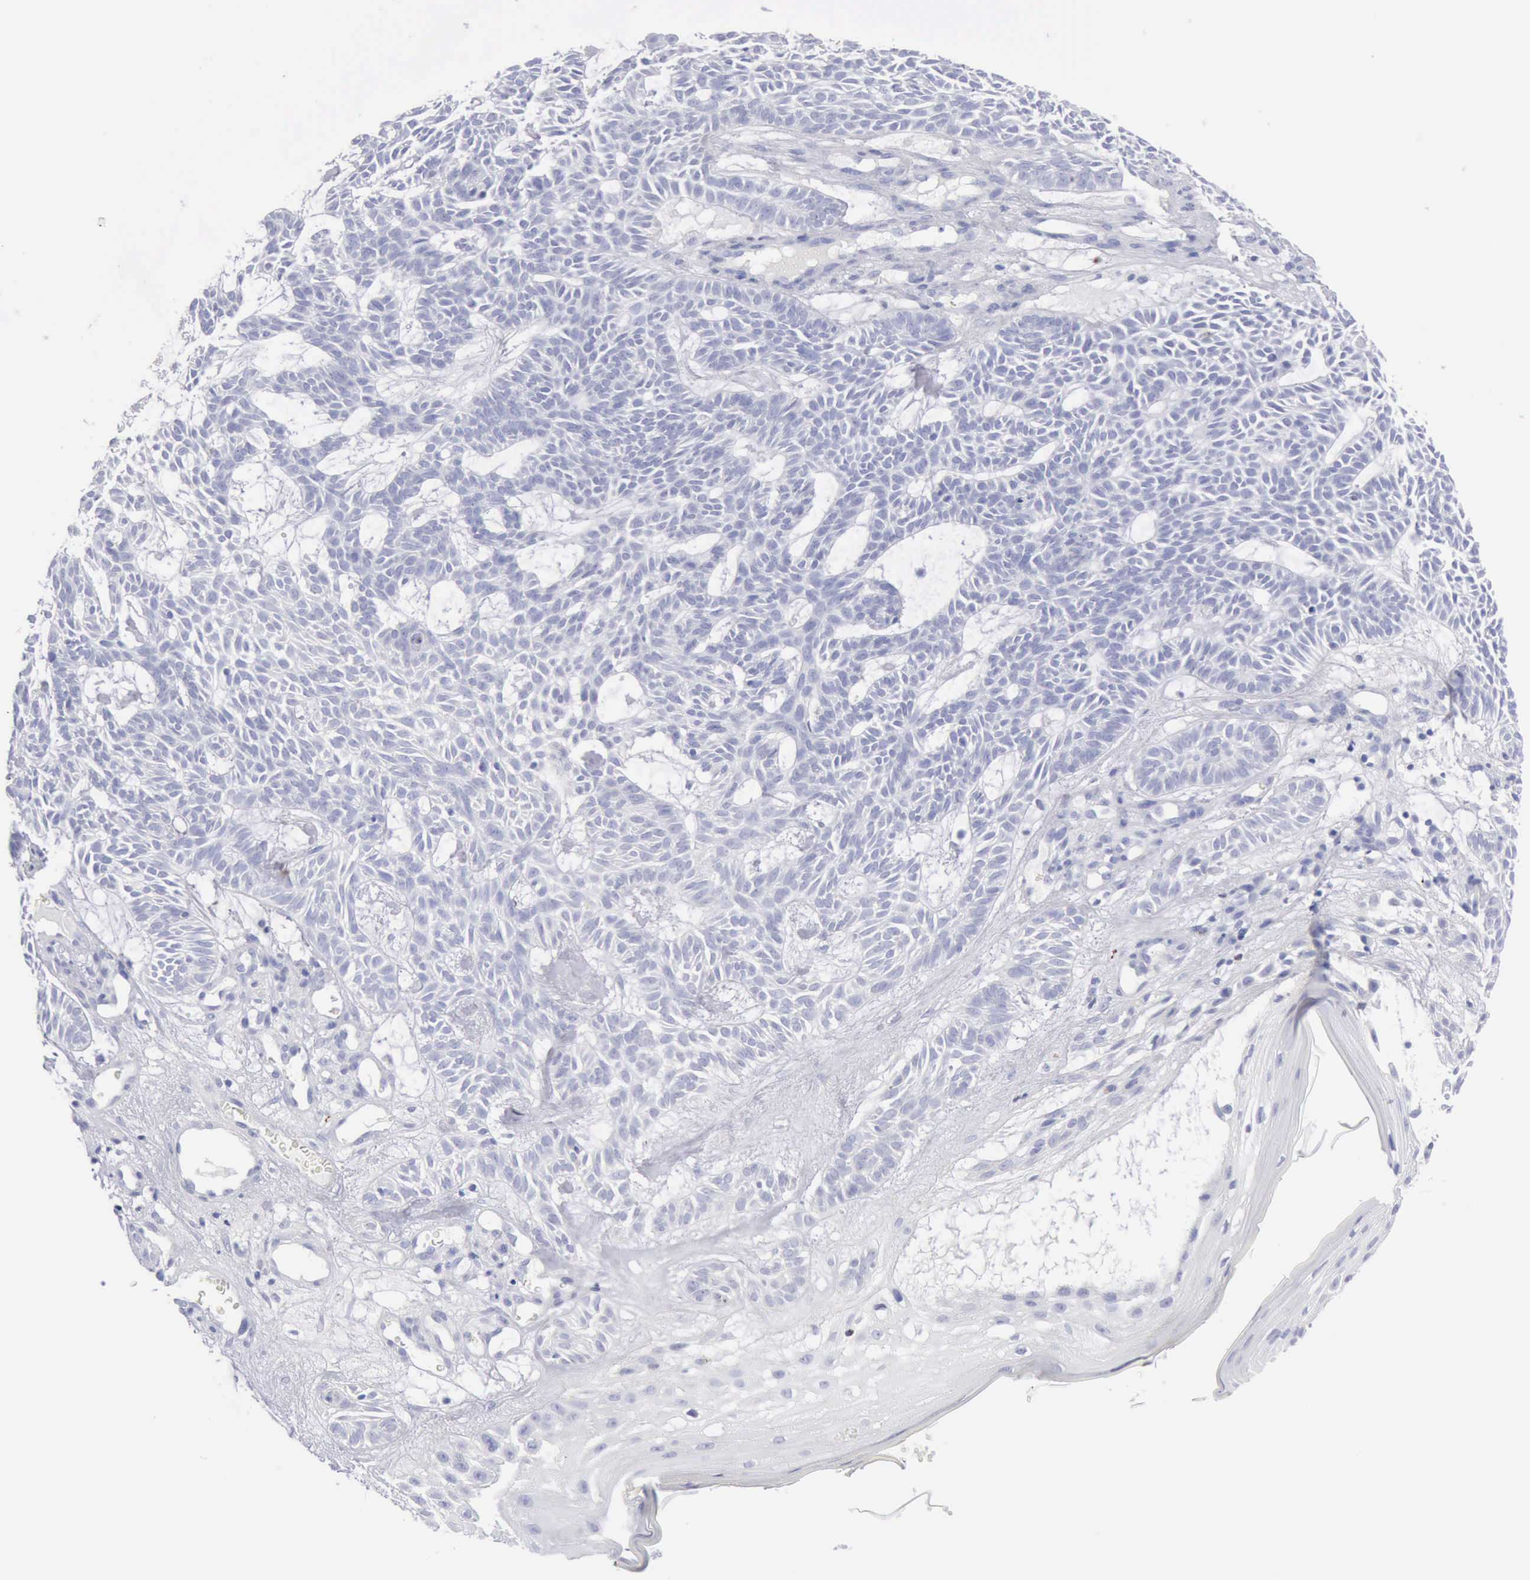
{"staining": {"intensity": "negative", "quantity": "none", "location": "none"}, "tissue": "skin cancer", "cell_type": "Tumor cells", "image_type": "cancer", "snomed": [{"axis": "morphology", "description": "Basal cell carcinoma"}, {"axis": "topography", "description": "Skin"}], "caption": "Histopathology image shows no significant protein expression in tumor cells of skin cancer.", "gene": "GZMB", "patient": {"sex": "male", "age": 75}}